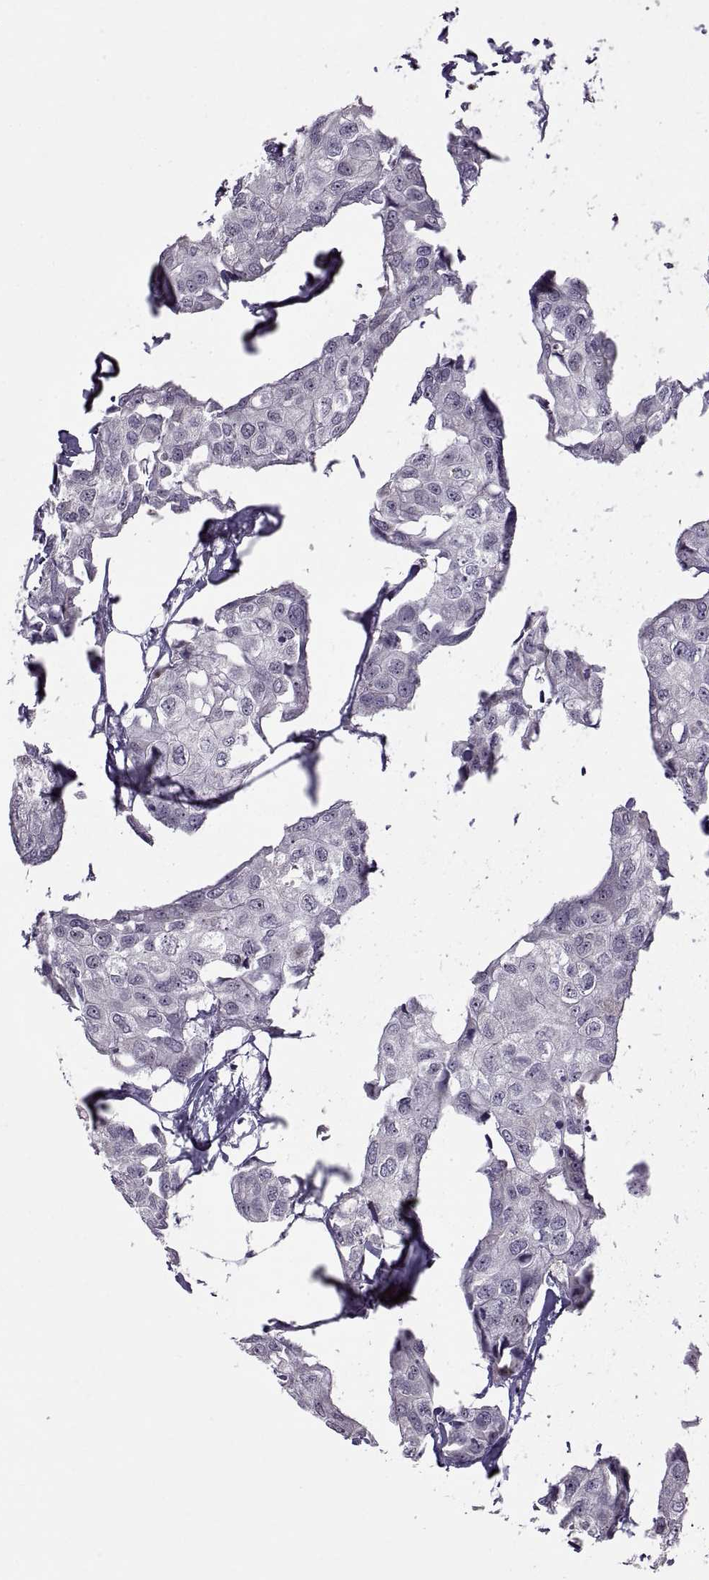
{"staining": {"intensity": "negative", "quantity": "none", "location": "none"}, "tissue": "breast cancer", "cell_type": "Tumor cells", "image_type": "cancer", "snomed": [{"axis": "morphology", "description": "Duct carcinoma"}, {"axis": "topography", "description": "Breast"}], "caption": "Breast intraductal carcinoma stained for a protein using immunohistochemistry exhibits no staining tumor cells.", "gene": "ASIC2", "patient": {"sex": "female", "age": 80}}